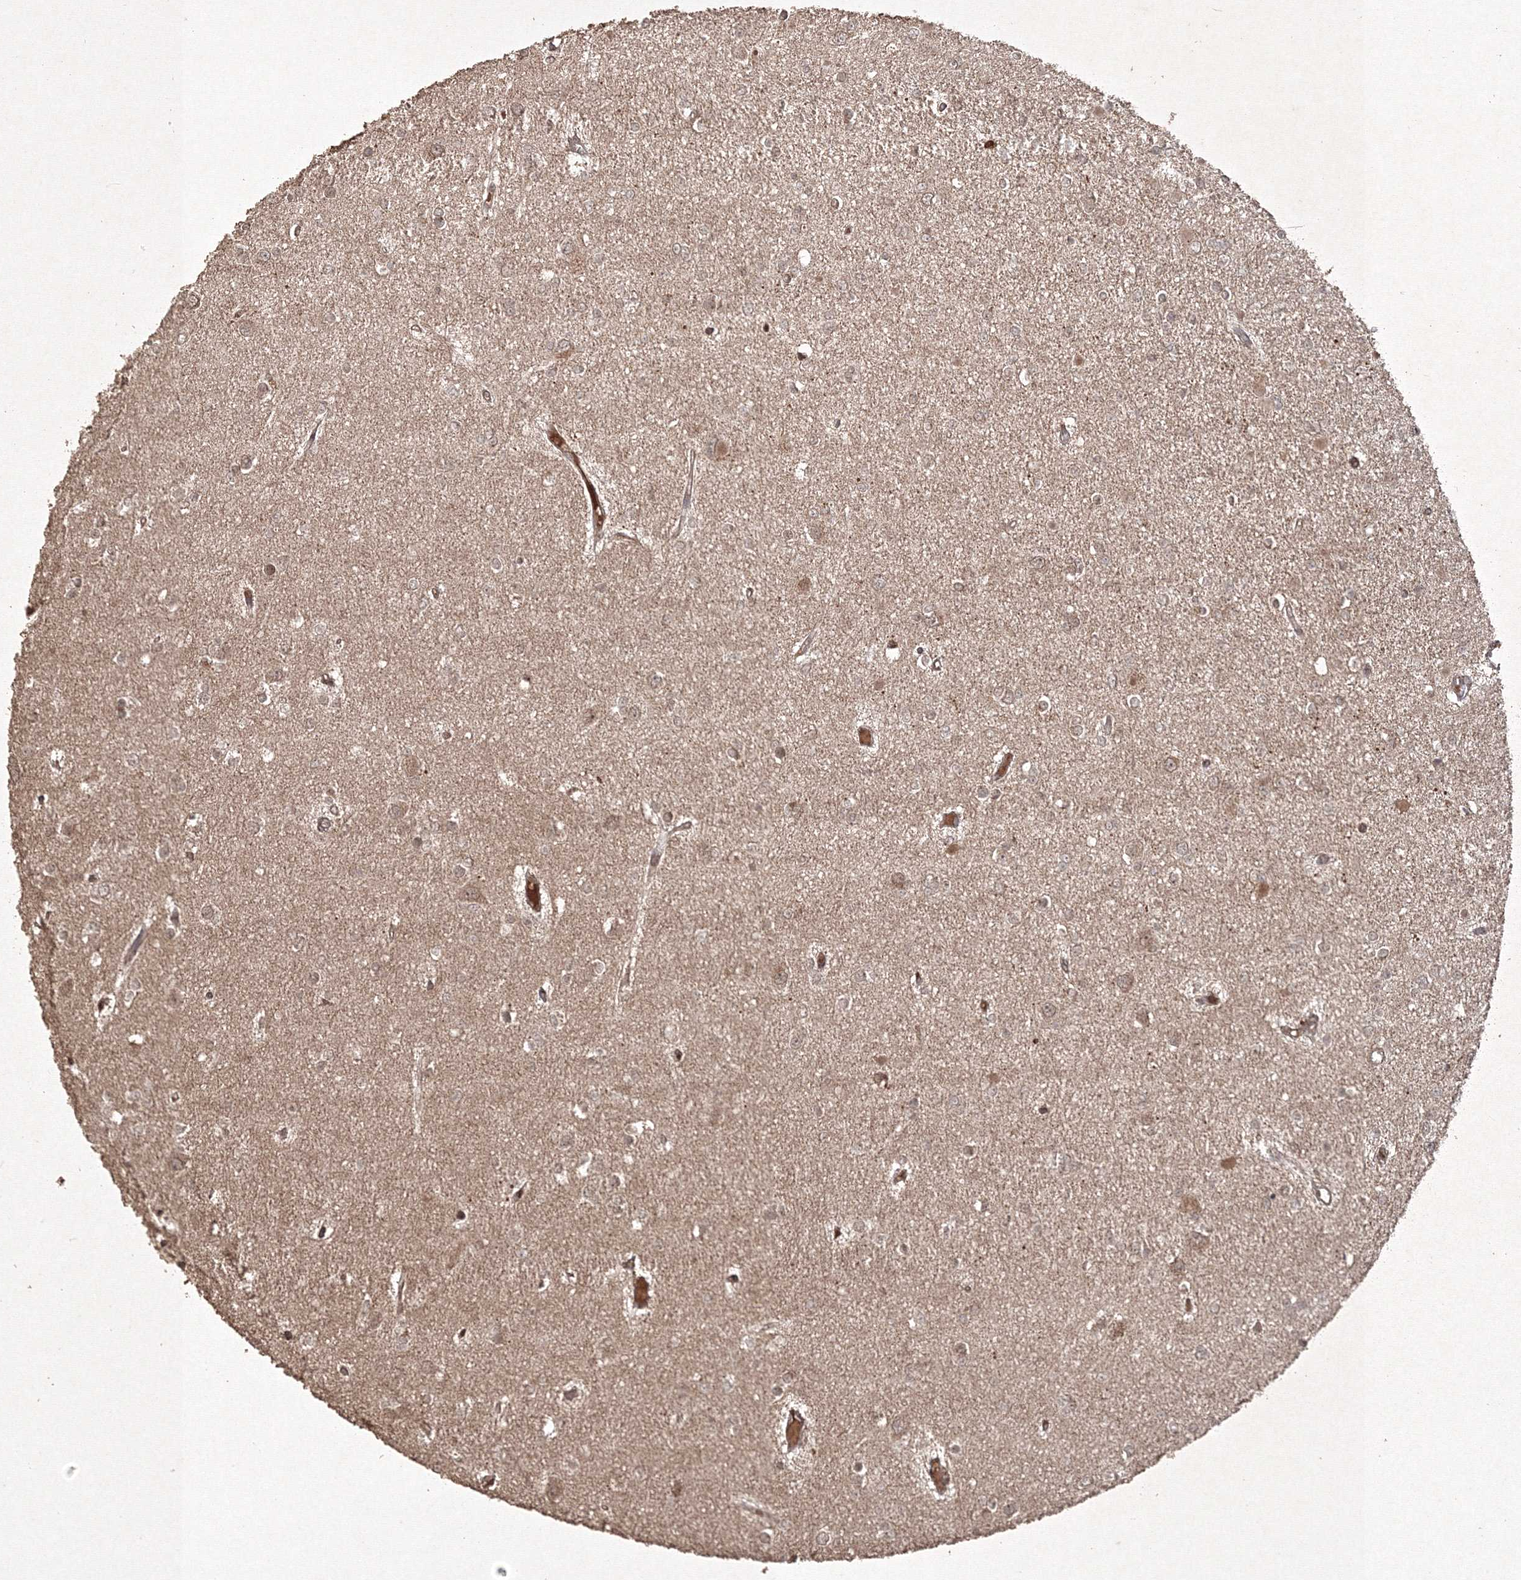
{"staining": {"intensity": "weak", "quantity": "25%-75%", "location": "cytoplasmic/membranous"}, "tissue": "glioma", "cell_type": "Tumor cells", "image_type": "cancer", "snomed": [{"axis": "morphology", "description": "Glioma, malignant, Low grade"}, {"axis": "topography", "description": "Brain"}], "caption": "Immunohistochemical staining of glioma reveals low levels of weak cytoplasmic/membranous protein staining in approximately 25%-75% of tumor cells. The staining is performed using DAB brown chromogen to label protein expression. The nuclei are counter-stained blue using hematoxylin.", "gene": "PELI3", "patient": {"sex": "female", "age": 22}}